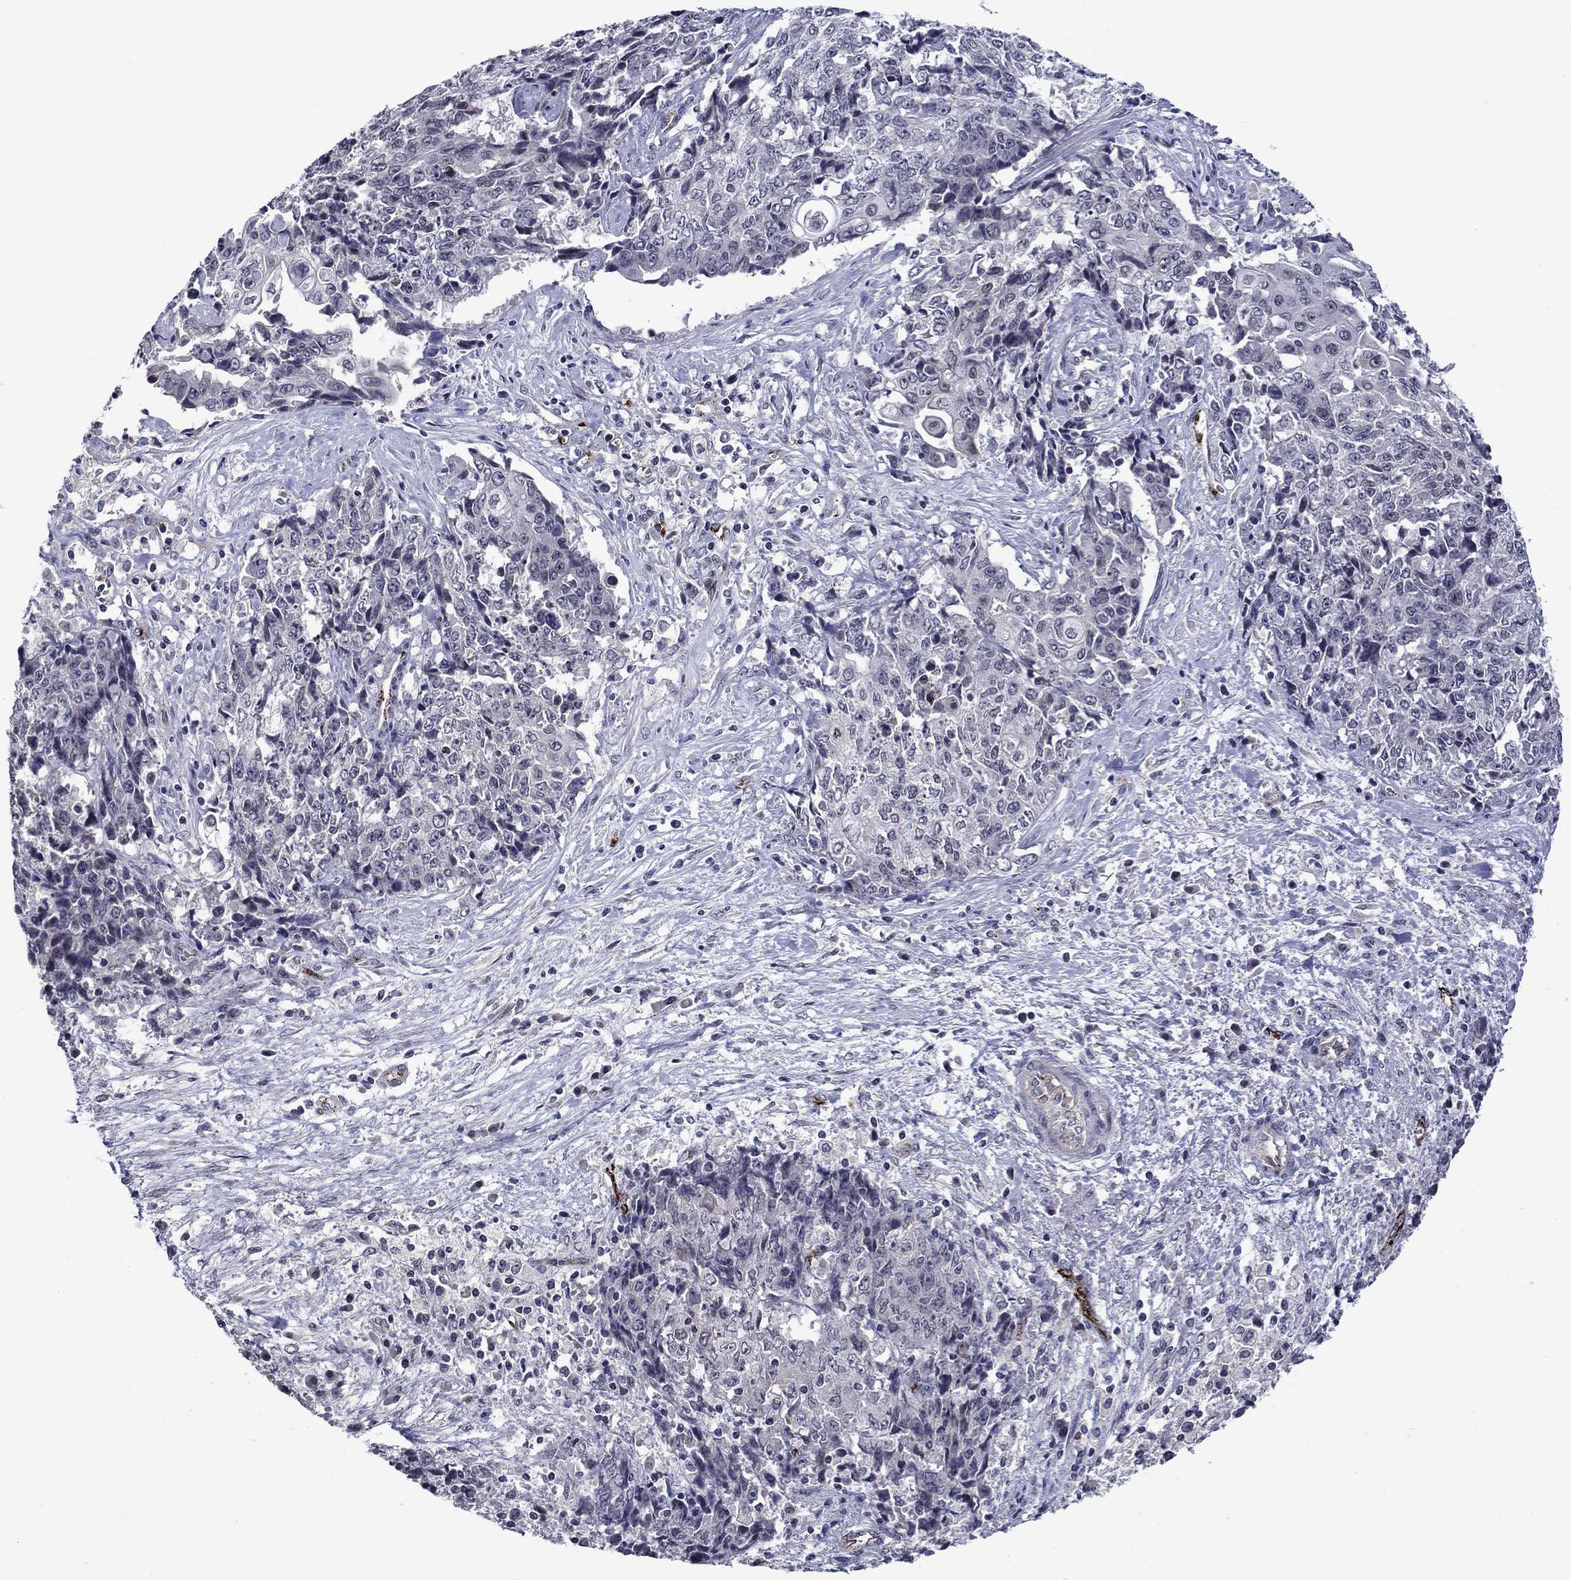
{"staining": {"intensity": "negative", "quantity": "none", "location": "none"}, "tissue": "ovarian cancer", "cell_type": "Tumor cells", "image_type": "cancer", "snomed": [{"axis": "morphology", "description": "Carcinoma, endometroid"}, {"axis": "topography", "description": "Ovary"}], "caption": "High power microscopy image of an immunohistochemistry (IHC) image of ovarian endometroid carcinoma, revealing no significant expression in tumor cells.", "gene": "SLITRK1", "patient": {"sex": "female", "age": 42}}